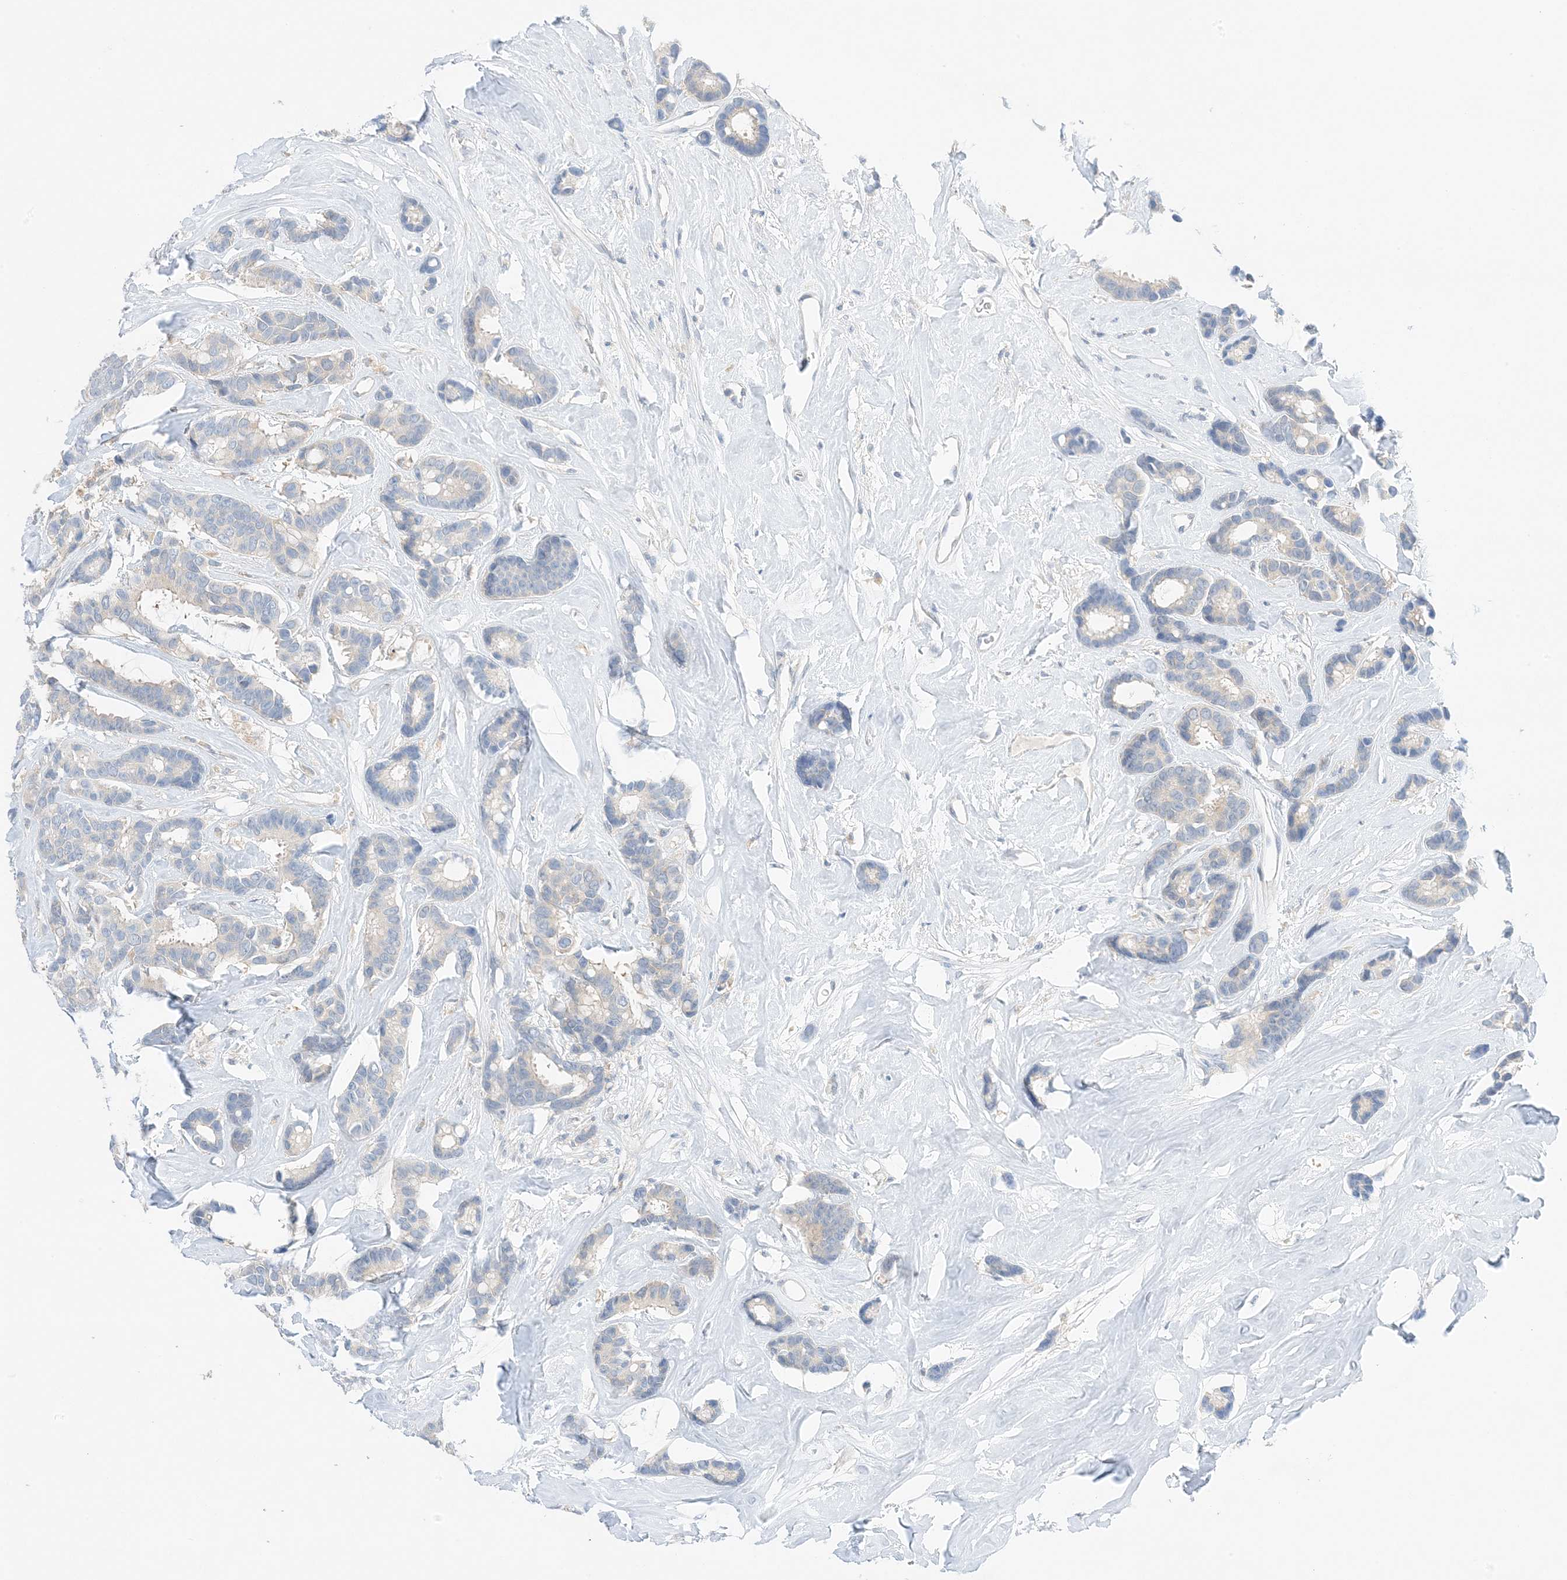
{"staining": {"intensity": "negative", "quantity": "none", "location": "none"}, "tissue": "breast cancer", "cell_type": "Tumor cells", "image_type": "cancer", "snomed": [{"axis": "morphology", "description": "Duct carcinoma"}, {"axis": "topography", "description": "Breast"}], "caption": "Breast cancer (intraductal carcinoma) was stained to show a protein in brown. There is no significant expression in tumor cells.", "gene": "KIFBP", "patient": {"sex": "female", "age": 87}}